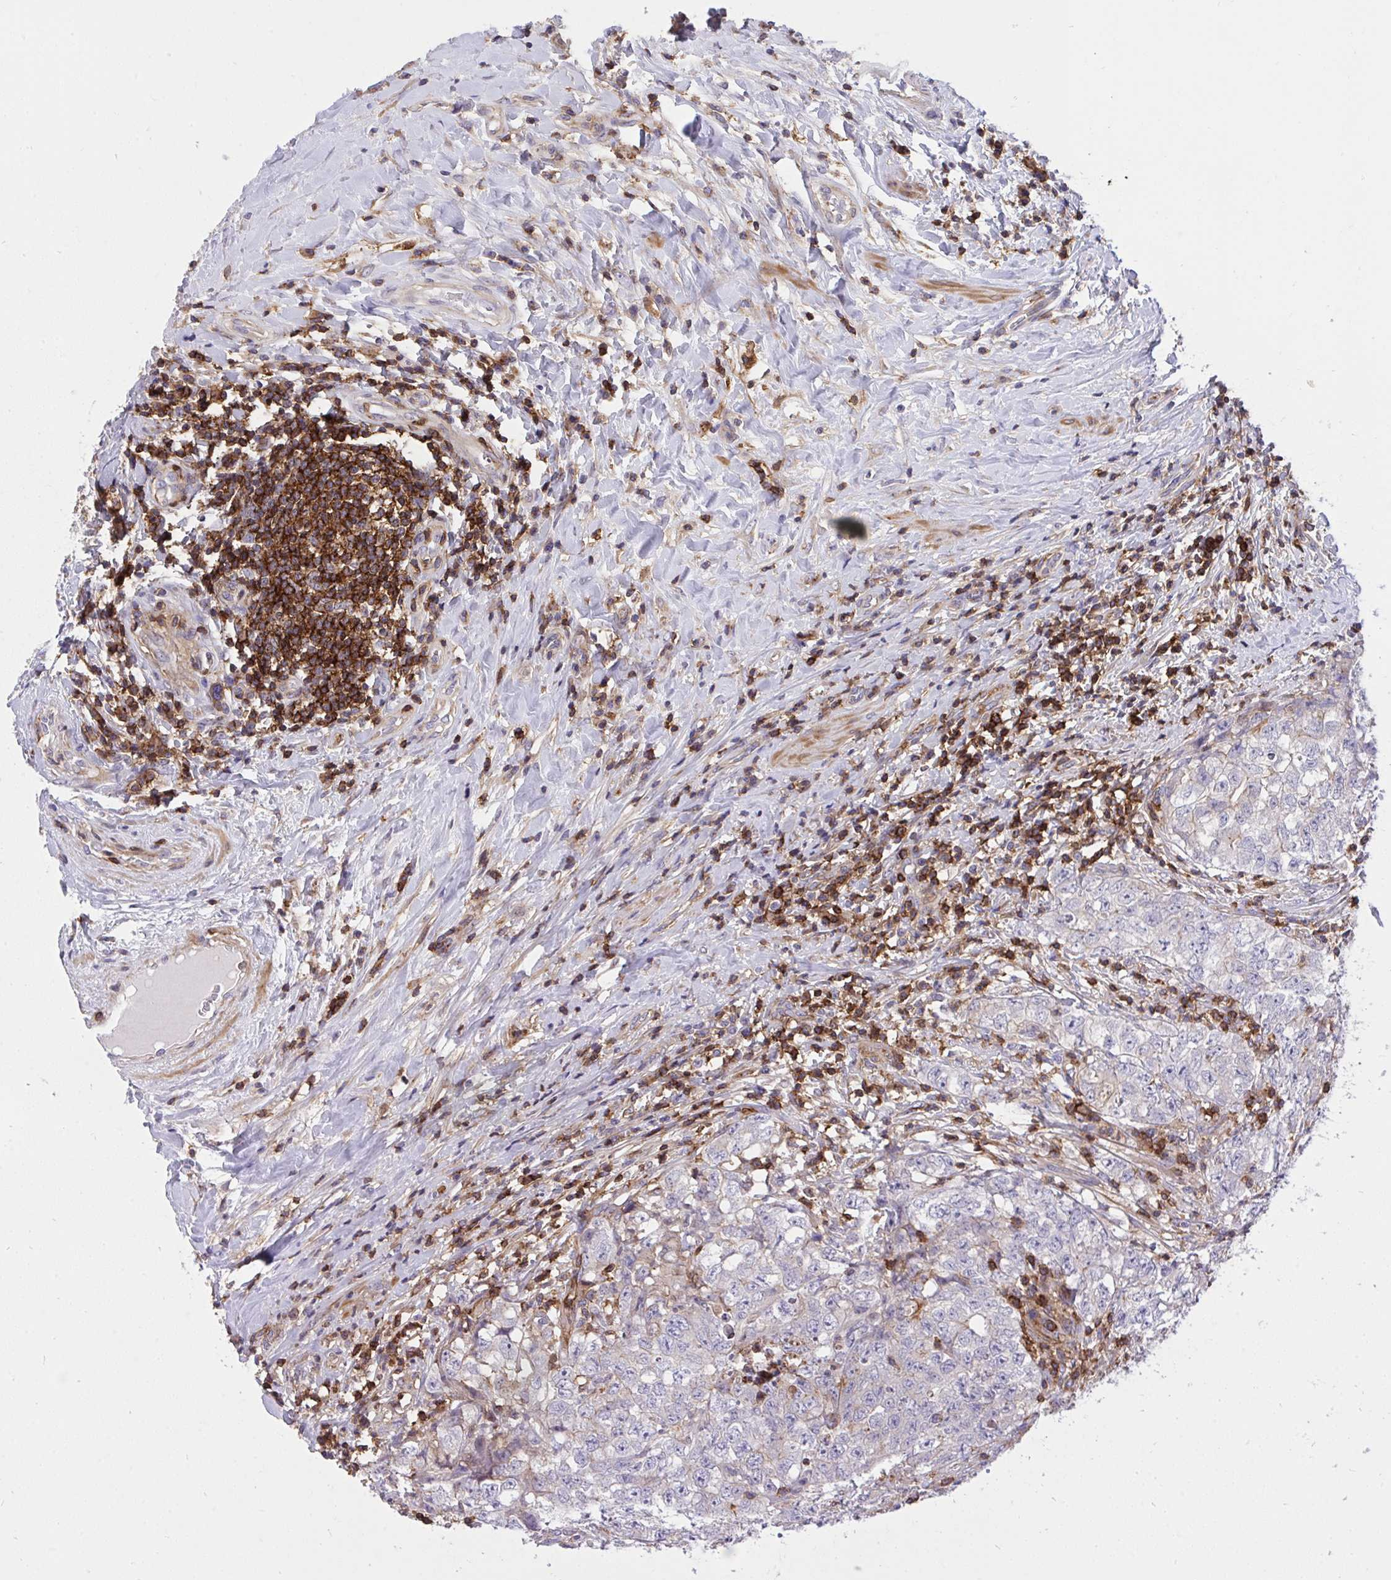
{"staining": {"intensity": "negative", "quantity": "none", "location": "none"}, "tissue": "testis cancer", "cell_type": "Tumor cells", "image_type": "cancer", "snomed": [{"axis": "morphology", "description": "Seminoma, NOS"}, {"axis": "morphology", "description": "Carcinoma, Embryonal, NOS"}, {"axis": "topography", "description": "Testis"}], "caption": "Immunohistochemistry image of neoplastic tissue: testis cancer (embryonal carcinoma) stained with DAB (3,3'-diaminobenzidine) demonstrates no significant protein staining in tumor cells. (Brightfield microscopy of DAB immunohistochemistry at high magnification).", "gene": "ERI1", "patient": {"sex": "male", "age": 43}}